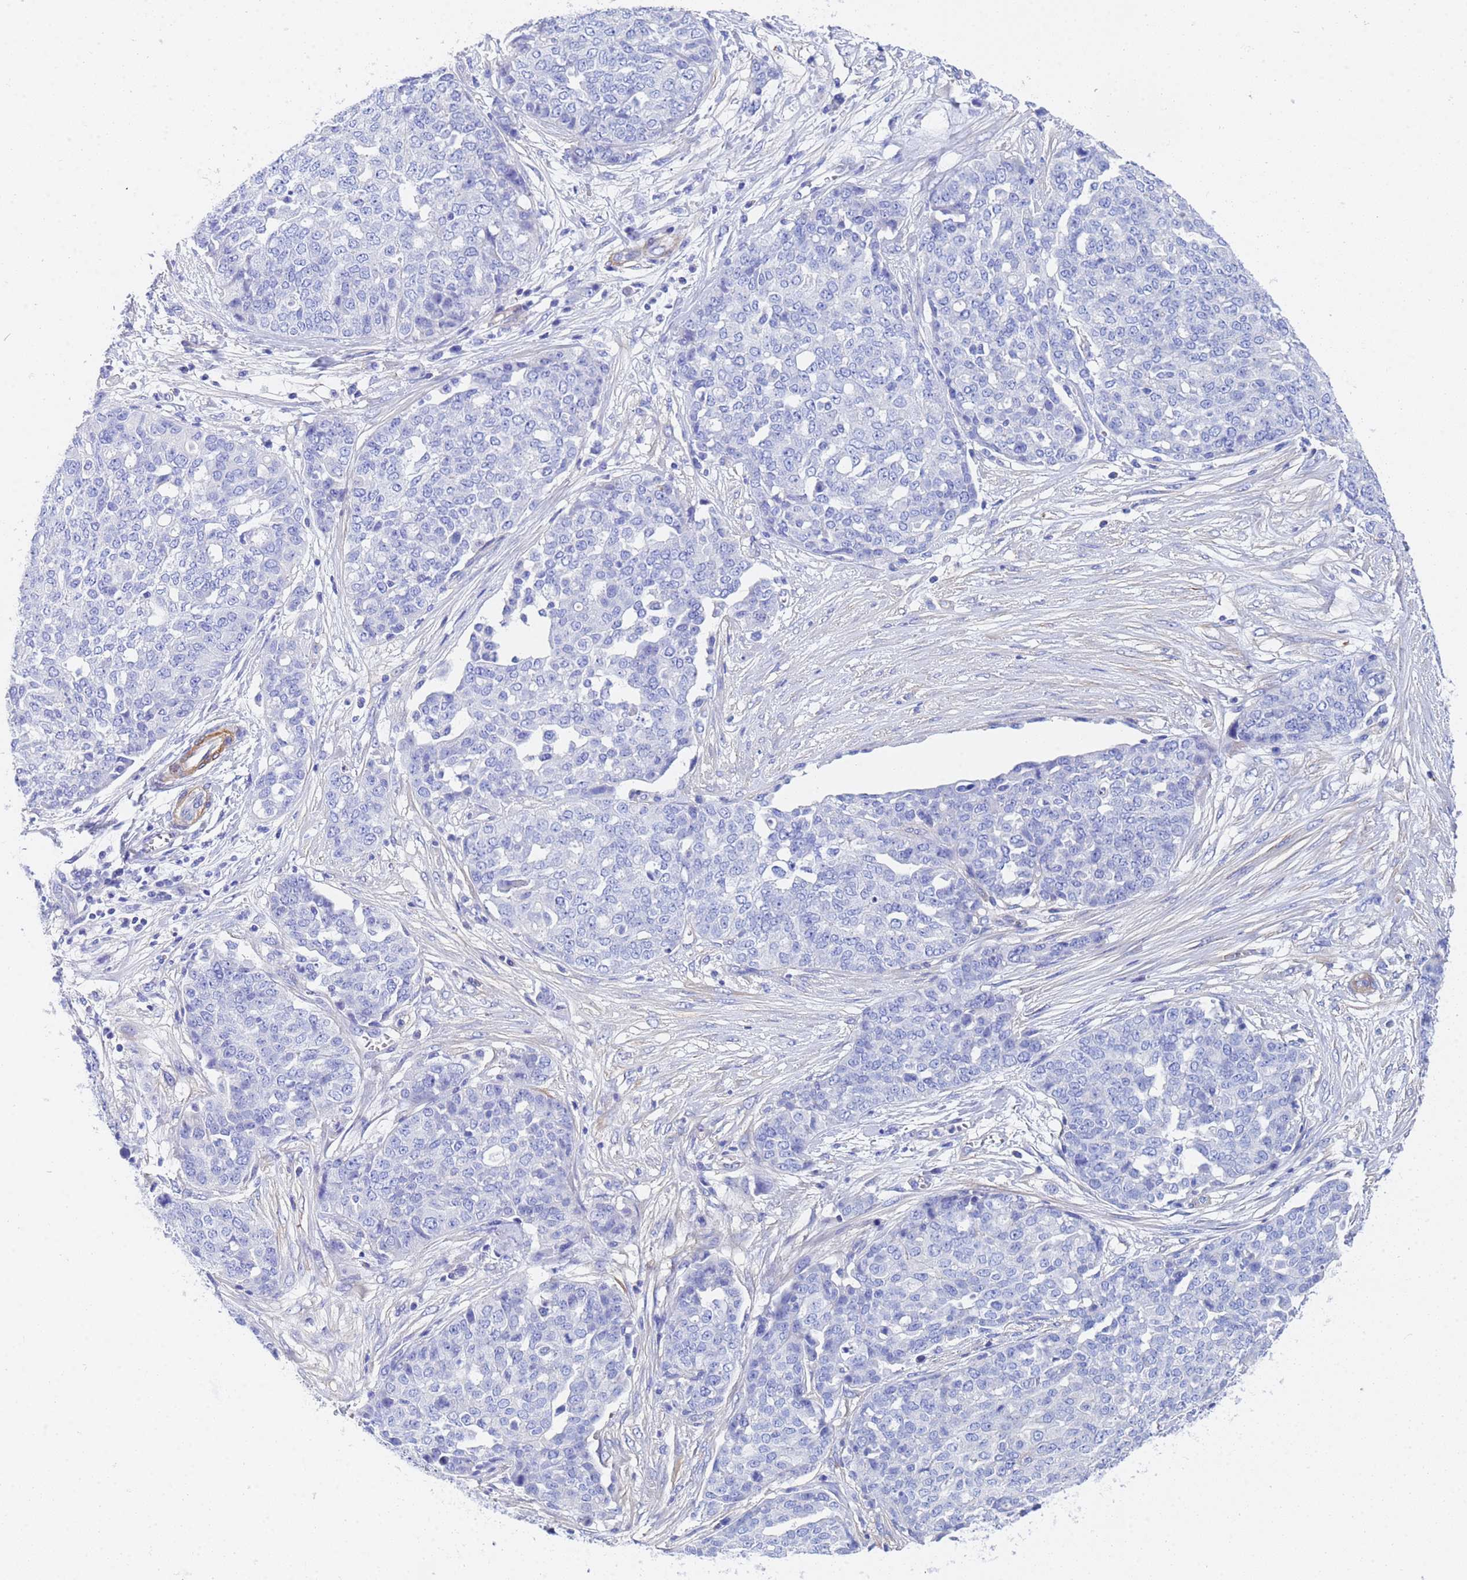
{"staining": {"intensity": "negative", "quantity": "none", "location": "none"}, "tissue": "ovarian cancer", "cell_type": "Tumor cells", "image_type": "cancer", "snomed": [{"axis": "morphology", "description": "Cystadenocarcinoma, serous, NOS"}, {"axis": "topography", "description": "Soft tissue"}, {"axis": "topography", "description": "Ovary"}], "caption": "Human ovarian serous cystadenocarcinoma stained for a protein using immunohistochemistry exhibits no positivity in tumor cells.", "gene": "CST4", "patient": {"sex": "female", "age": 57}}